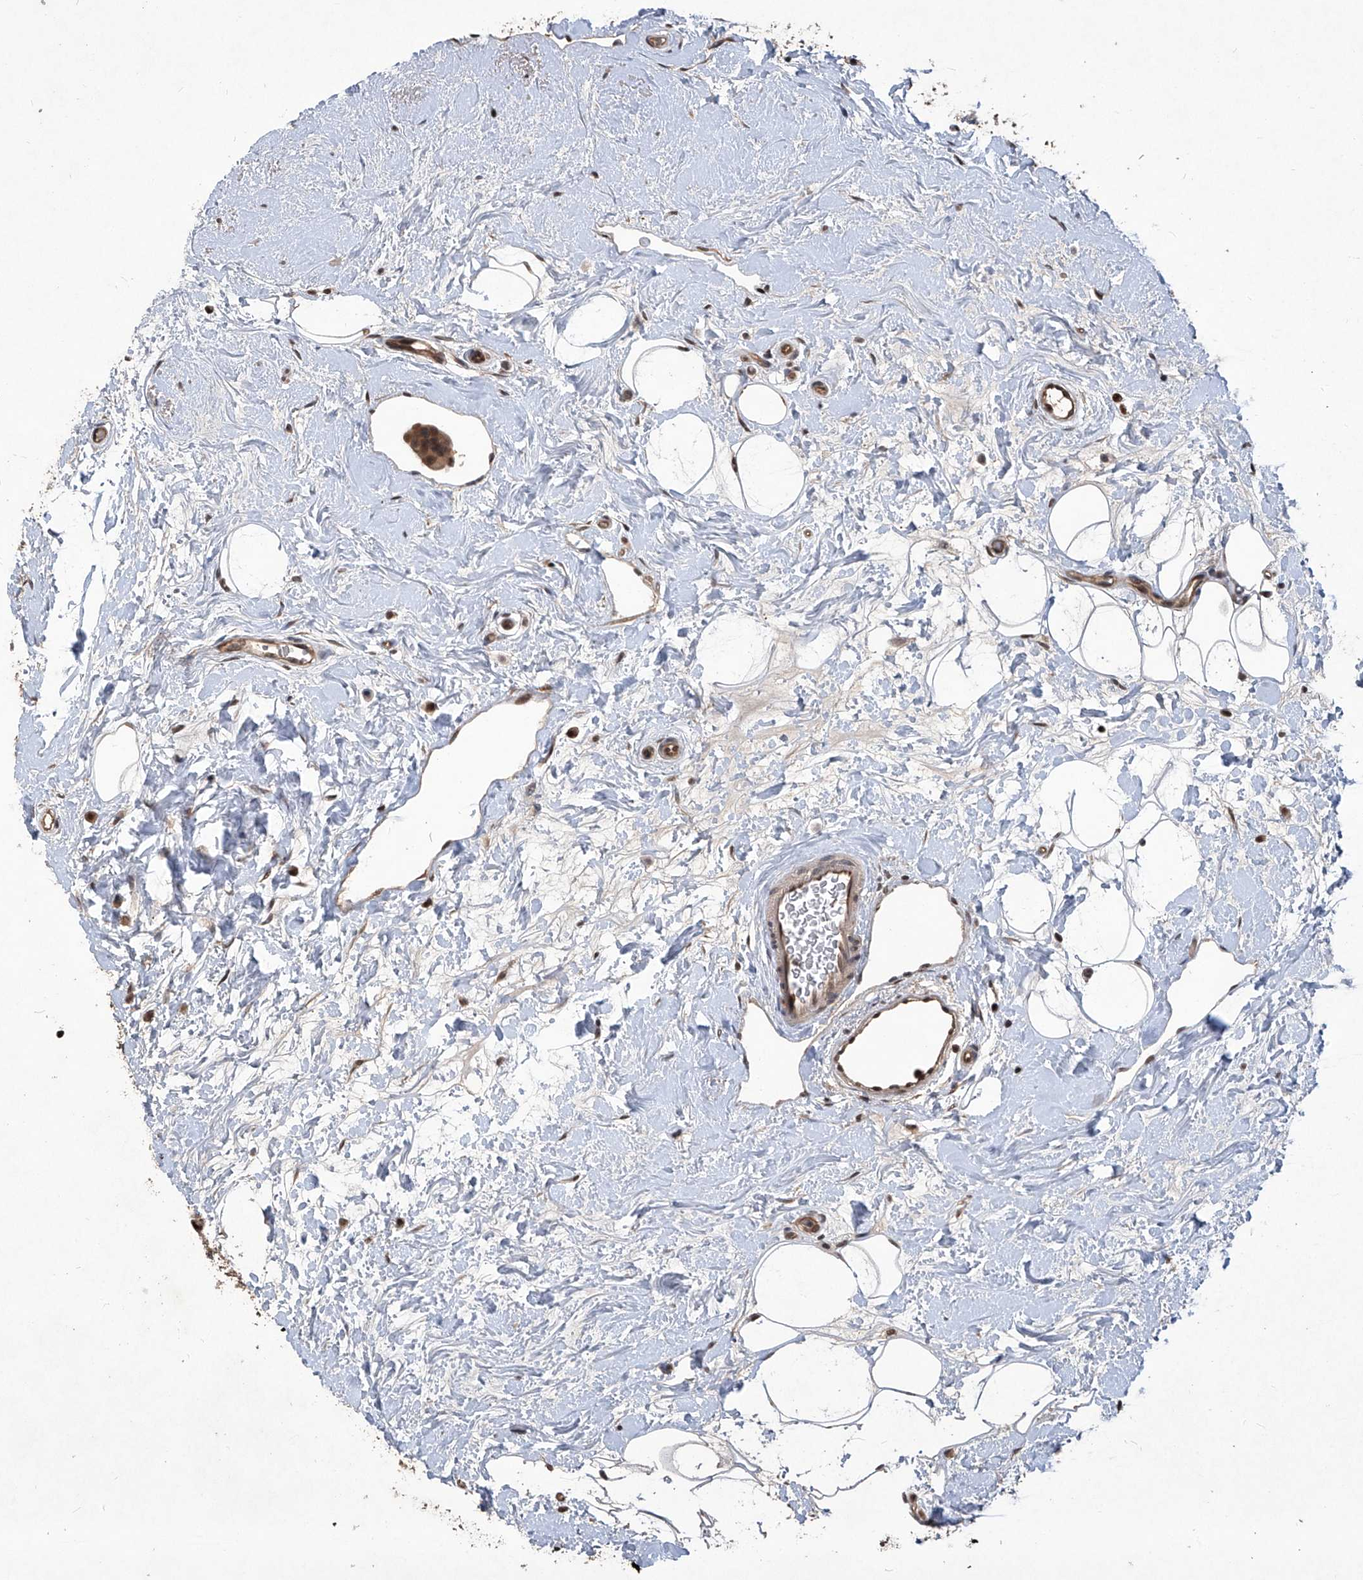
{"staining": {"intensity": "moderate", "quantity": ">75%", "location": "cytoplasmic/membranous,nuclear"}, "tissue": "breast cancer", "cell_type": "Tumor cells", "image_type": "cancer", "snomed": [{"axis": "morphology", "description": "Normal tissue, NOS"}, {"axis": "morphology", "description": "Duct carcinoma"}, {"axis": "topography", "description": "Breast"}], "caption": "Tumor cells show medium levels of moderate cytoplasmic/membranous and nuclear expression in about >75% of cells in human breast cancer.", "gene": "PSMB1", "patient": {"sex": "female", "age": 39}}